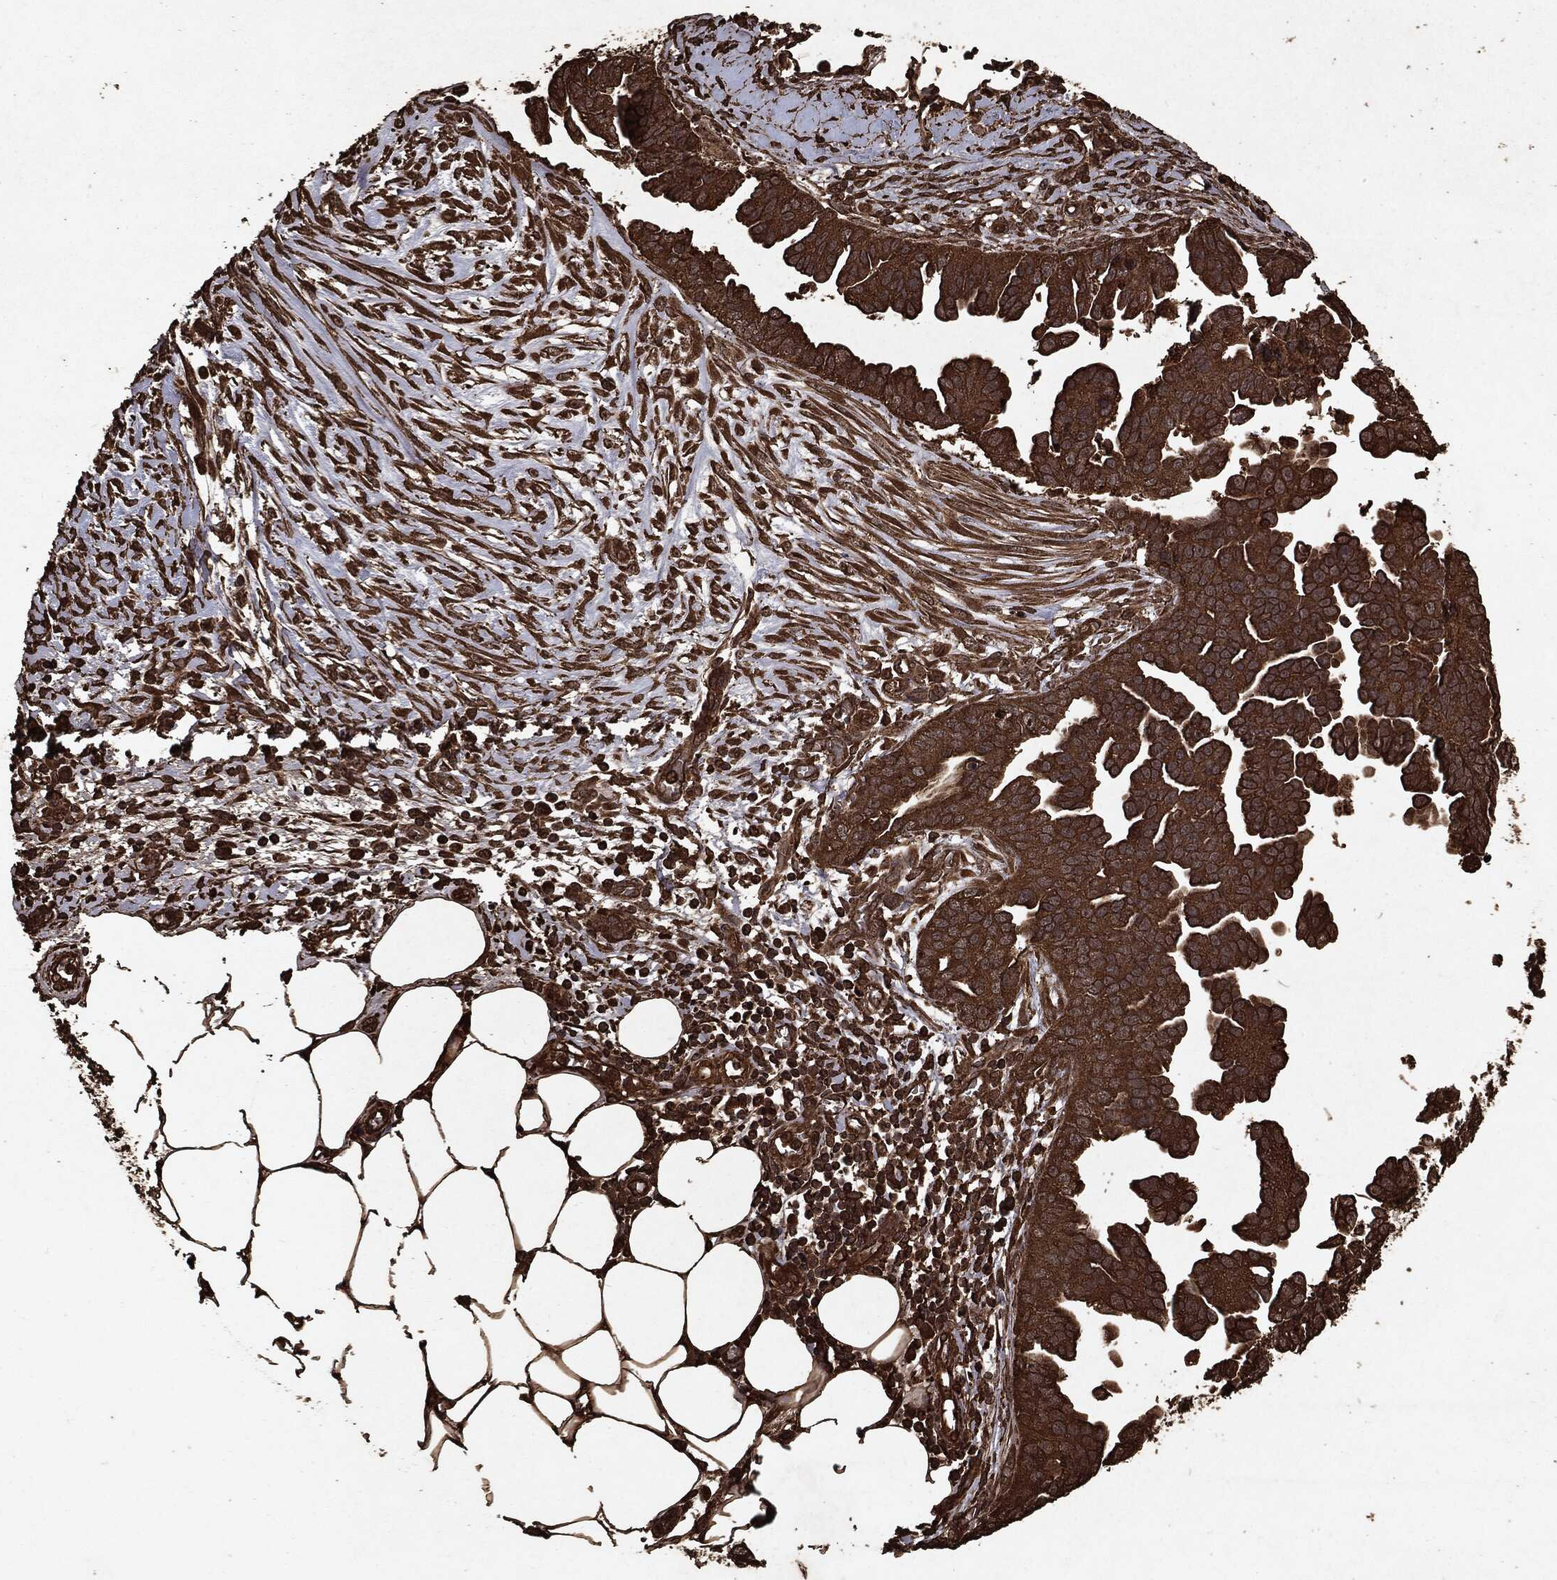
{"staining": {"intensity": "strong", "quantity": ">75%", "location": "cytoplasmic/membranous"}, "tissue": "ovarian cancer", "cell_type": "Tumor cells", "image_type": "cancer", "snomed": [{"axis": "morphology", "description": "Cystadenocarcinoma, serous, NOS"}, {"axis": "topography", "description": "Ovary"}], "caption": "A histopathology image of serous cystadenocarcinoma (ovarian) stained for a protein displays strong cytoplasmic/membranous brown staining in tumor cells. (Stains: DAB (3,3'-diaminobenzidine) in brown, nuclei in blue, Microscopy: brightfield microscopy at high magnification).", "gene": "ARAF", "patient": {"sex": "female", "age": 75}}